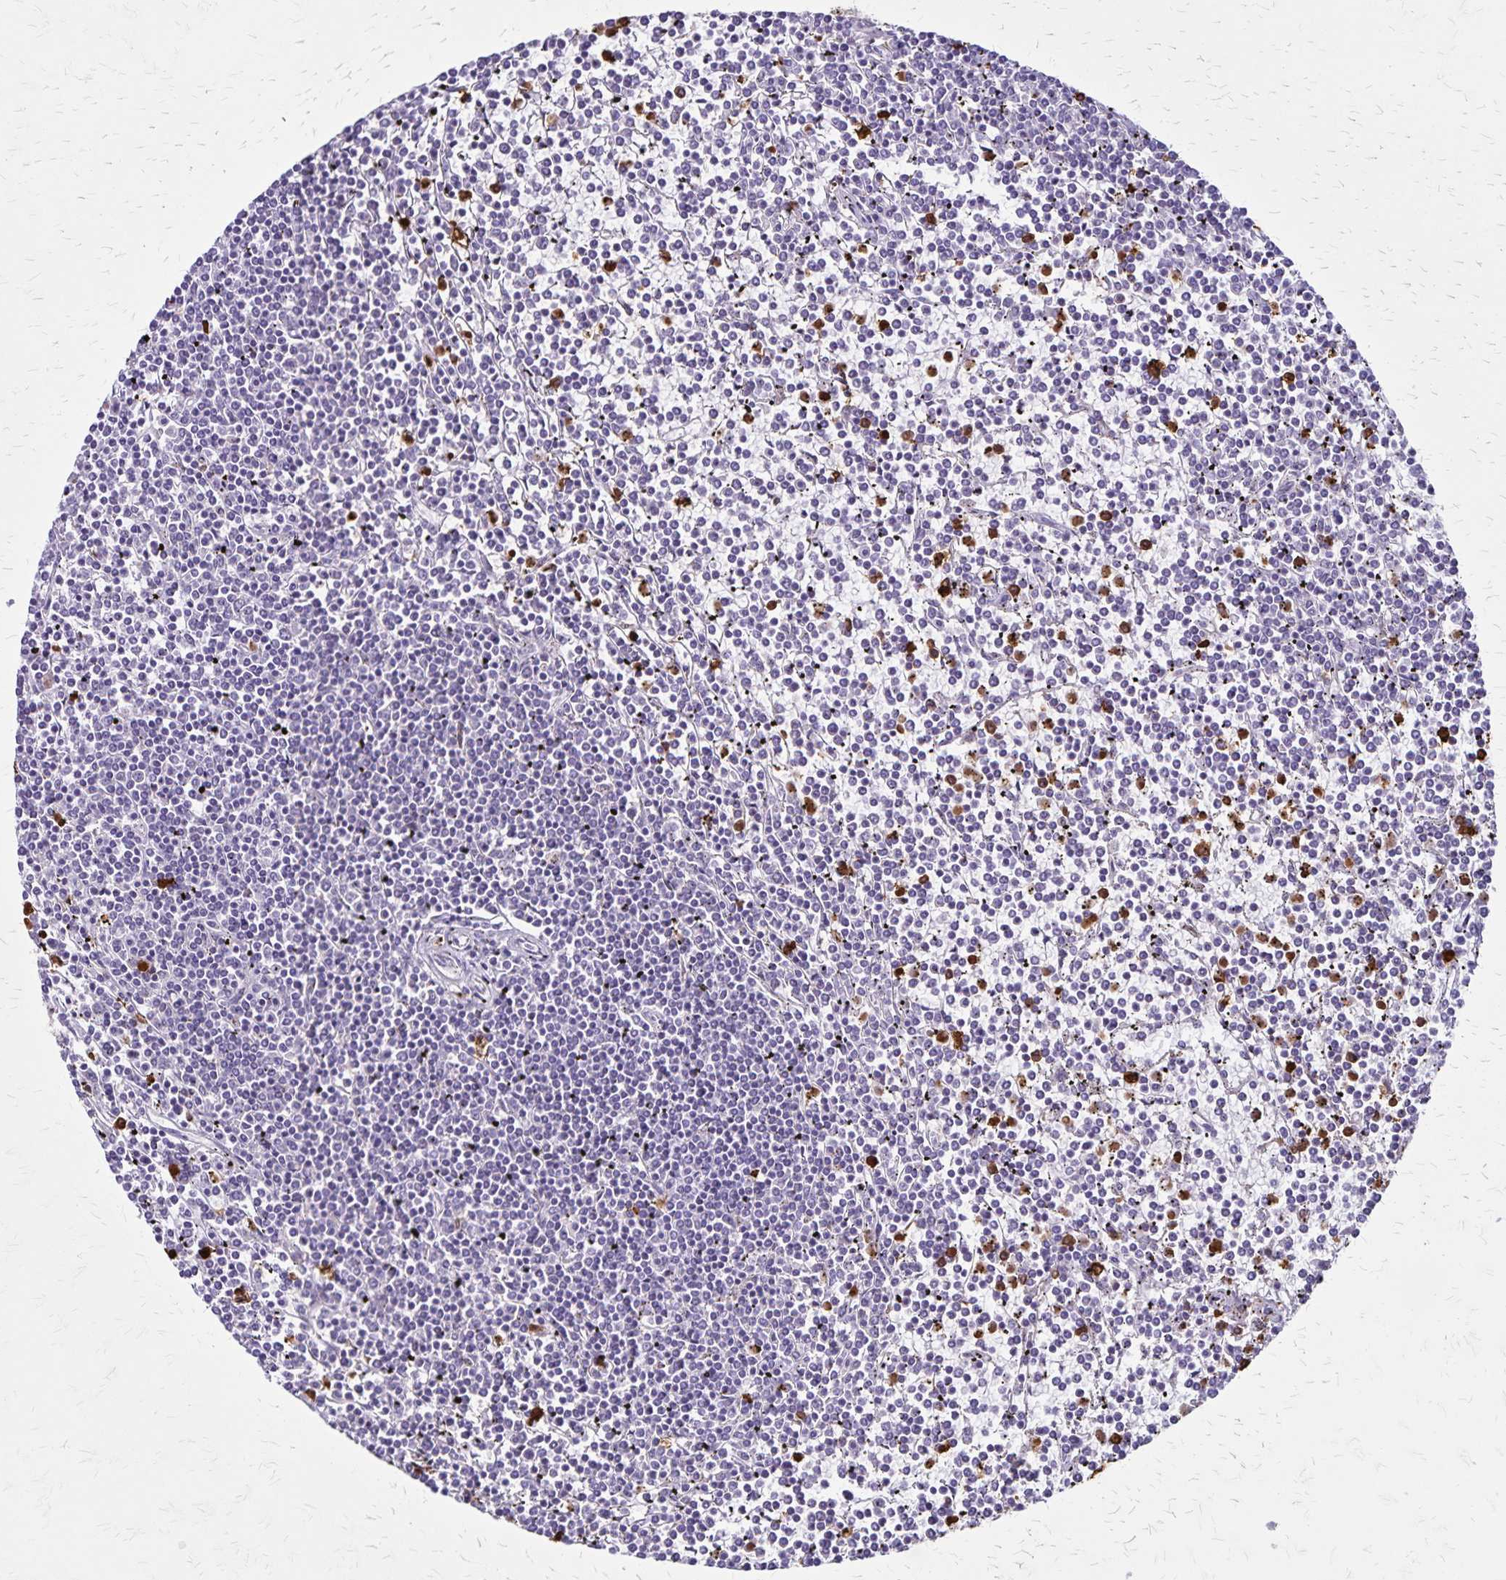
{"staining": {"intensity": "negative", "quantity": "none", "location": "none"}, "tissue": "lymphoma", "cell_type": "Tumor cells", "image_type": "cancer", "snomed": [{"axis": "morphology", "description": "Malignant lymphoma, non-Hodgkin's type, Low grade"}, {"axis": "topography", "description": "Spleen"}], "caption": "This is a image of immunohistochemistry staining of malignant lymphoma, non-Hodgkin's type (low-grade), which shows no staining in tumor cells.", "gene": "ULBP3", "patient": {"sex": "female", "age": 19}}